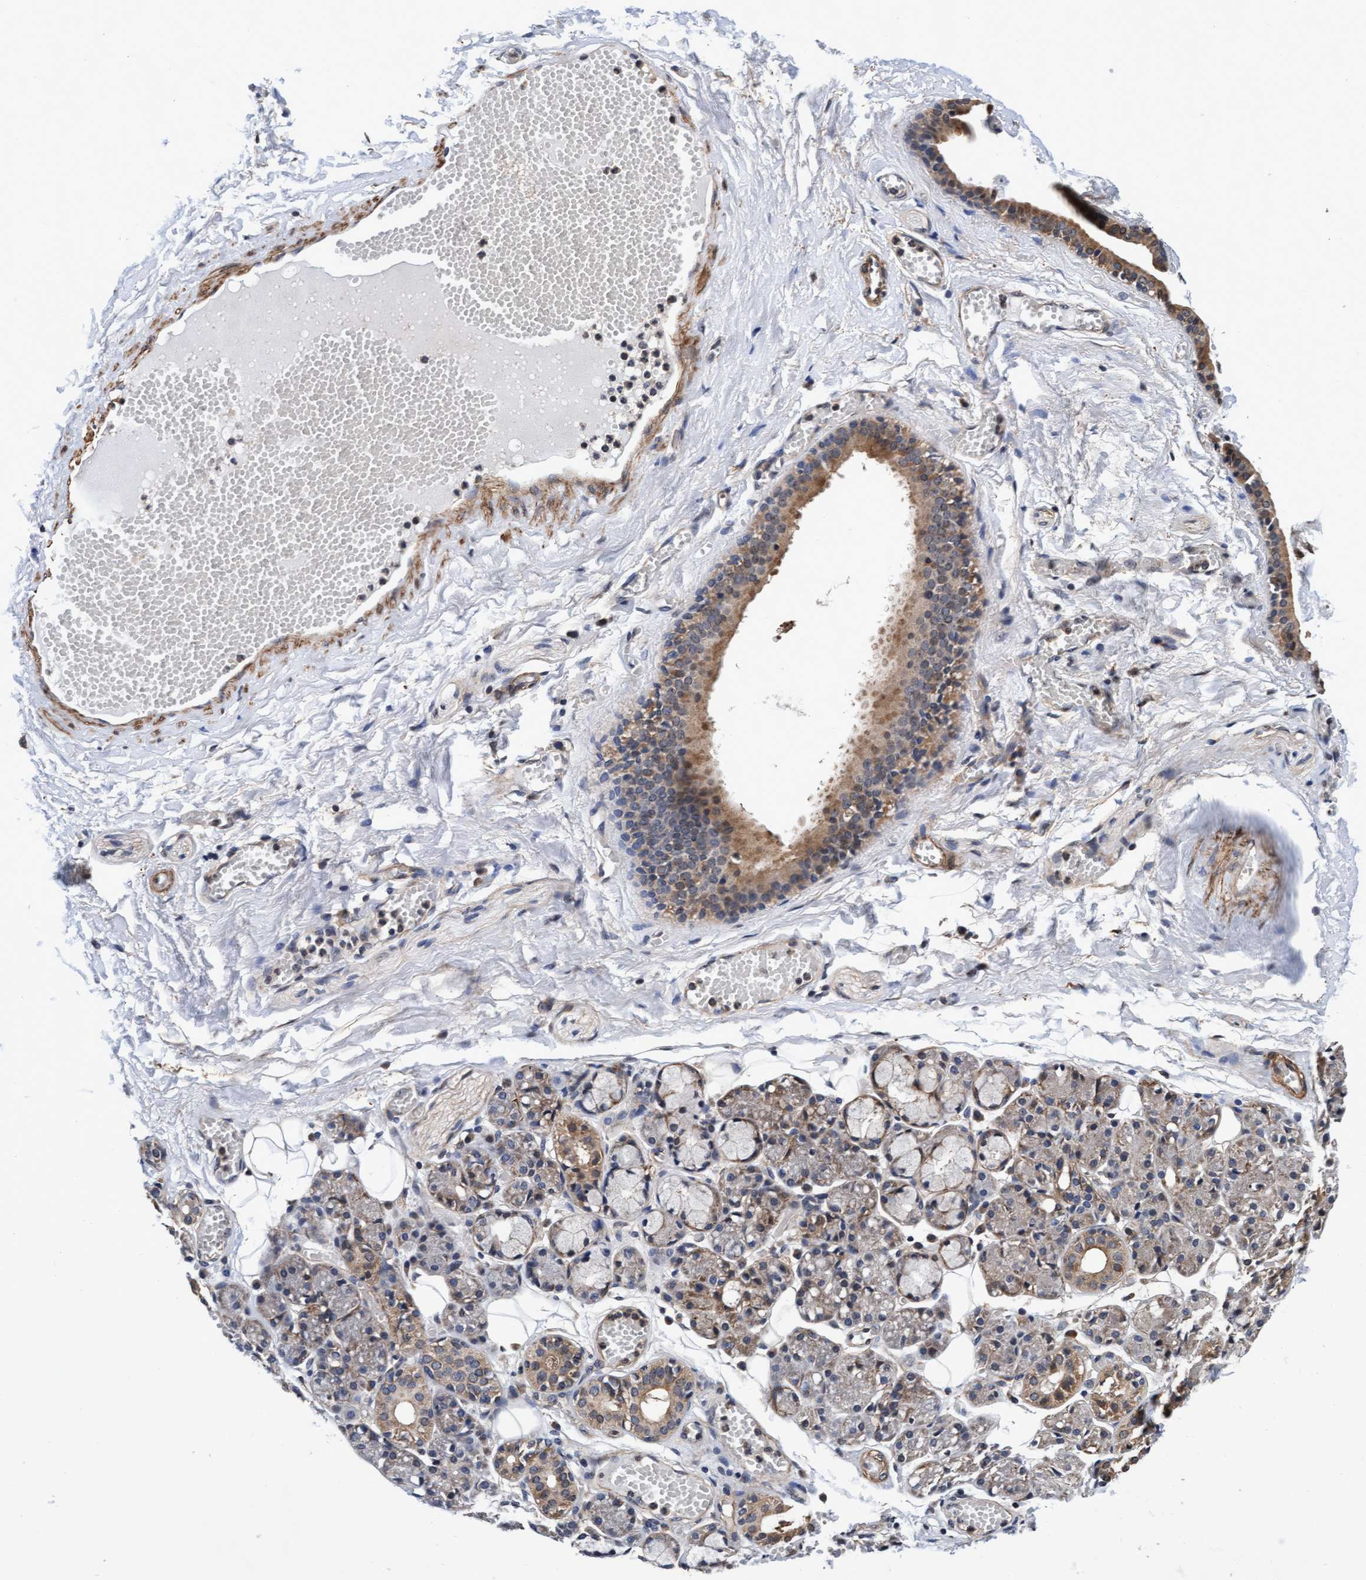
{"staining": {"intensity": "moderate", "quantity": "25%-75%", "location": "cytoplasmic/membranous"}, "tissue": "salivary gland", "cell_type": "Glandular cells", "image_type": "normal", "snomed": [{"axis": "morphology", "description": "Normal tissue, NOS"}, {"axis": "topography", "description": "Salivary gland"}], "caption": "A brown stain shows moderate cytoplasmic/membranous staining of a protein in glandular cells of normal human salivary gland. (Brightfield microscopy of DAB IHC at high magnification).", "gene": "EFCAB13", "patient": {"sex": "male", "age": 63}}